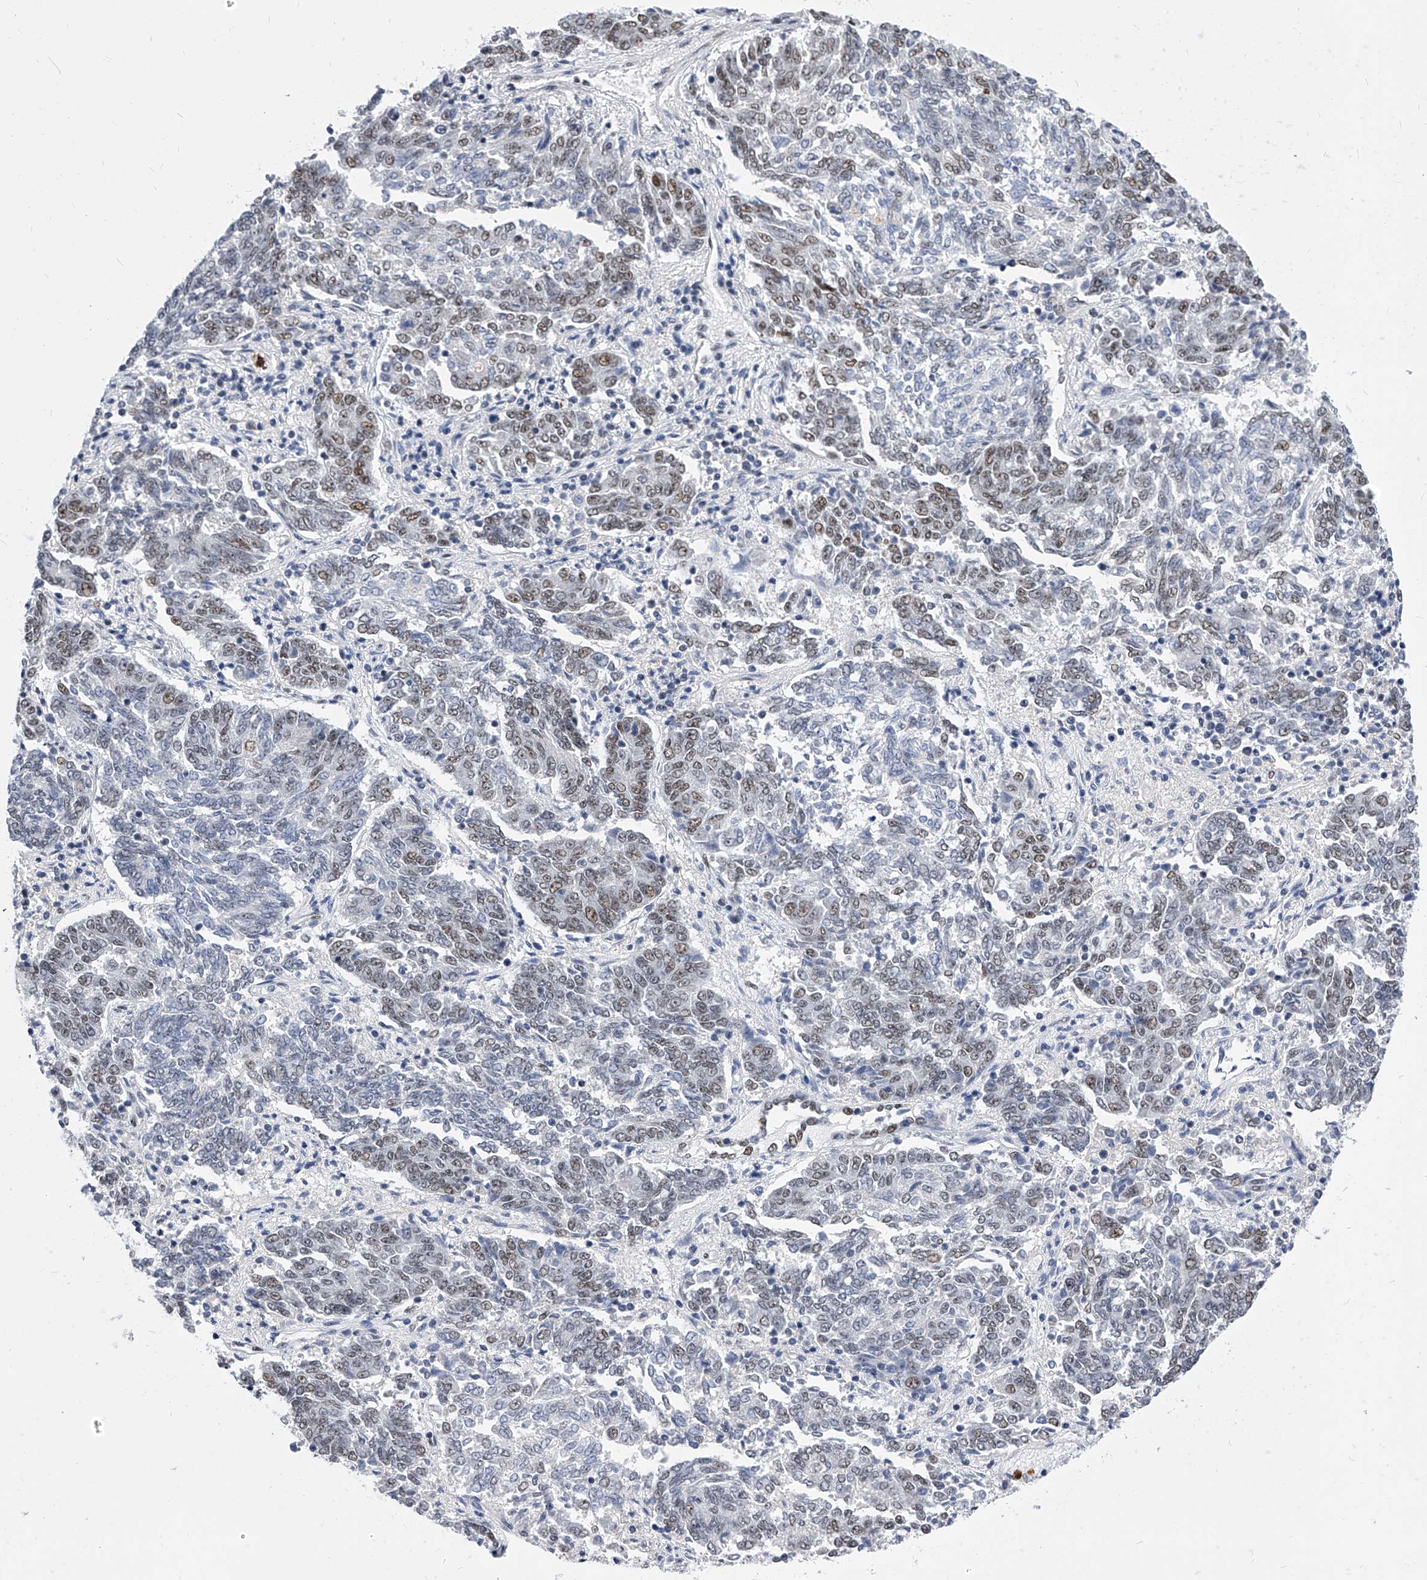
{"staining": {"intensity": "weak", "quantity": "25%-75%", "location": "nuclear"}, "tissue": "endometrial cancer", "cell_type": "Tumor cells", "image_type": "cancer", "snomed": [{"axis": "morphology", "description": "Adenocarcinoma, NOS"}, {"axis": "topography", "description": "Endometrium"}], "caption": "Human adenocarcinoma (endometrial) stained with a brown dye demonstrates weak nuclear positive positivity in approximately 25%-75% of tumor cells.", "gene": "TESK2", "patient": {"sex": "female", "age": 80}}